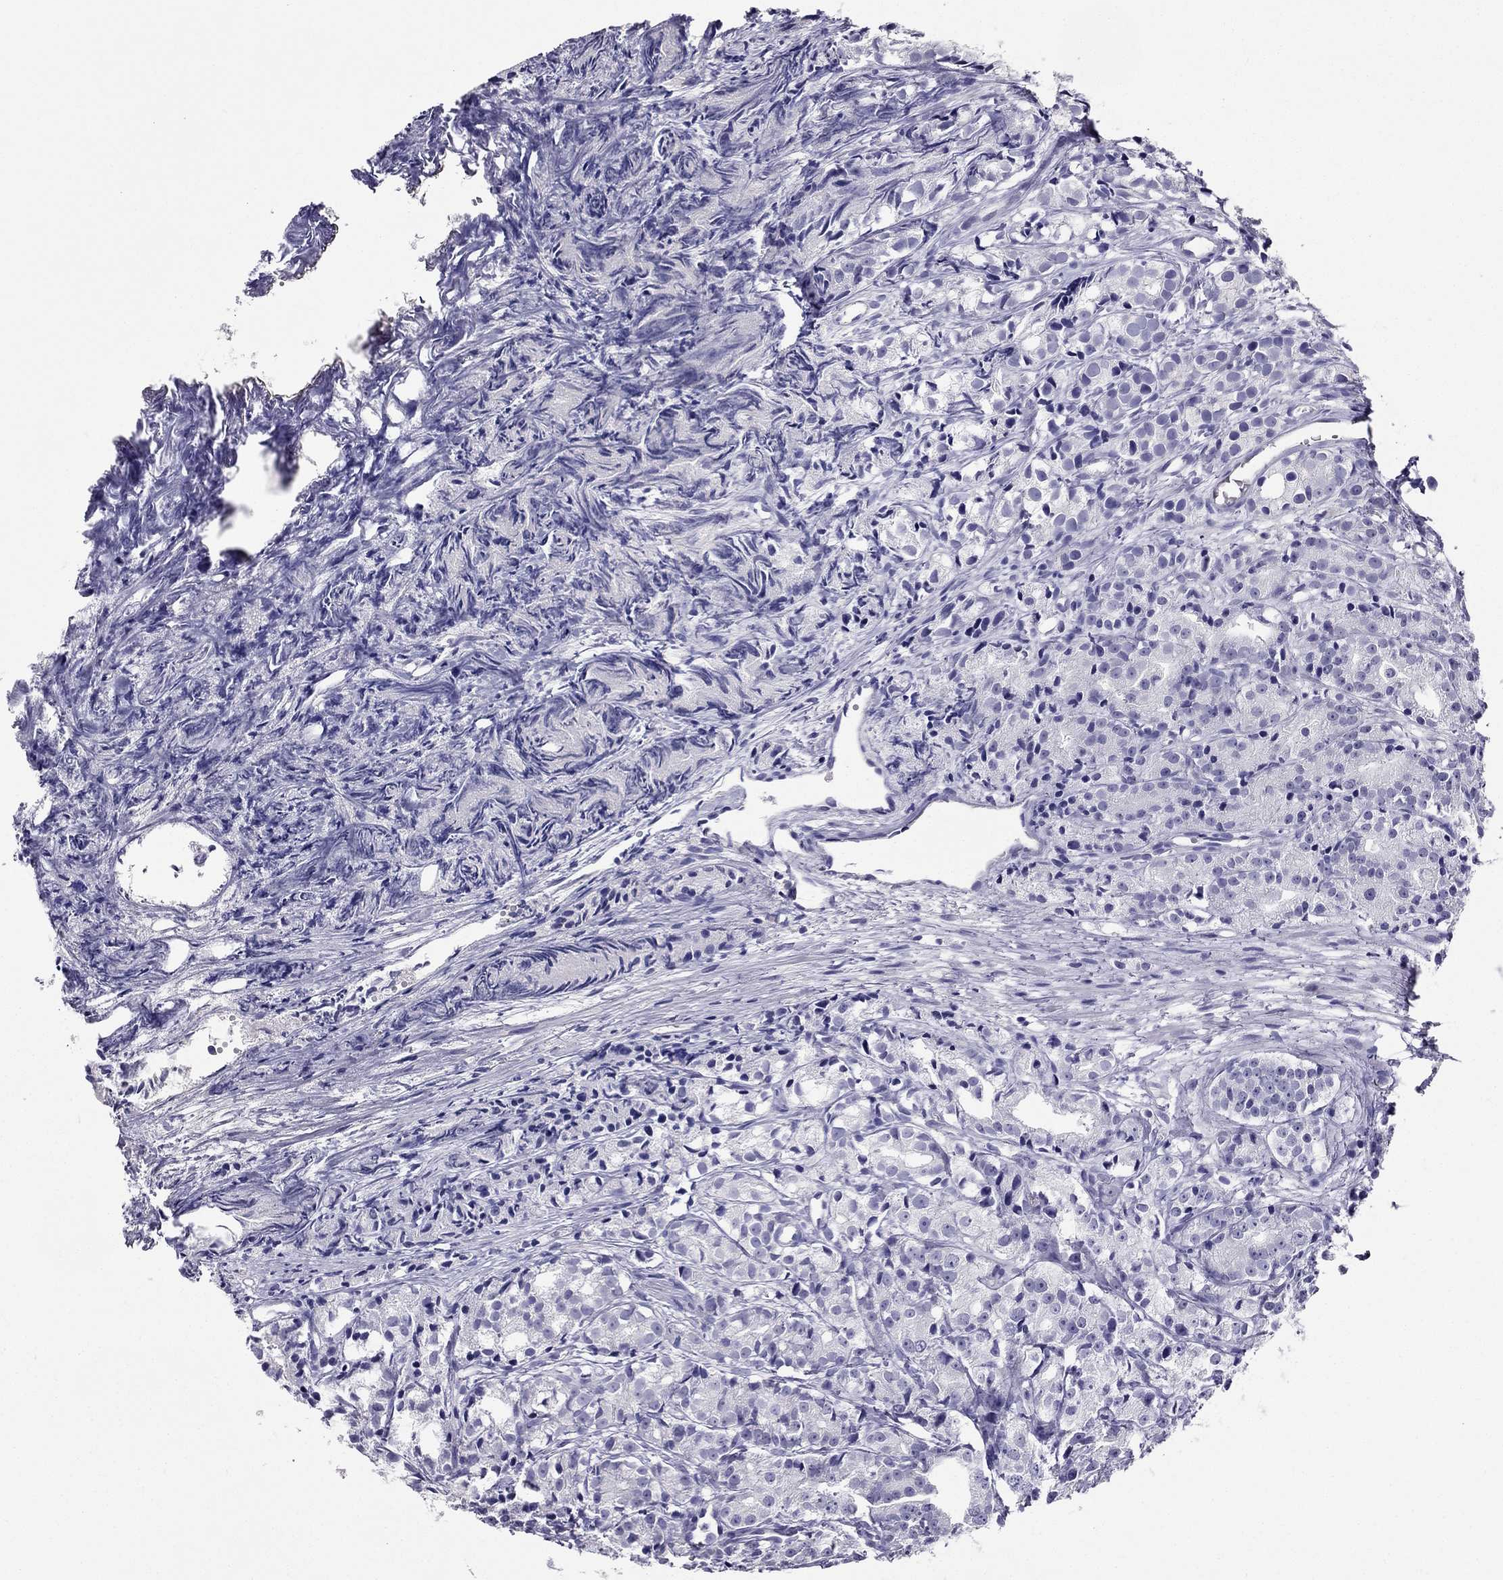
{"staining": {"intensity": "negative", "quantity": "none", "location": "none"}, "tissue": "prostate cancer", "cell_type": "Tumor cells", "image_type": "cancer", "snomed": [{"axis": "morphology", "description": "Adenocarcinoma, Medium grade"}, {"axis": "topography", "description": "Prostate"}], "caption": "Immunohistochemical staining of adenocarcinoma (medium-grade) (prostate) exhibits no significant expression in tumor cells. The staining was performed using DAB (3,3'-diaminobenzidine) to visualize the protein expression in brown, while the nuclei were stained in blue with hematoxylin (Magnification: 20x).", "gene": "KCNJ10", "patient": {"sex": "male", "age": 74}}